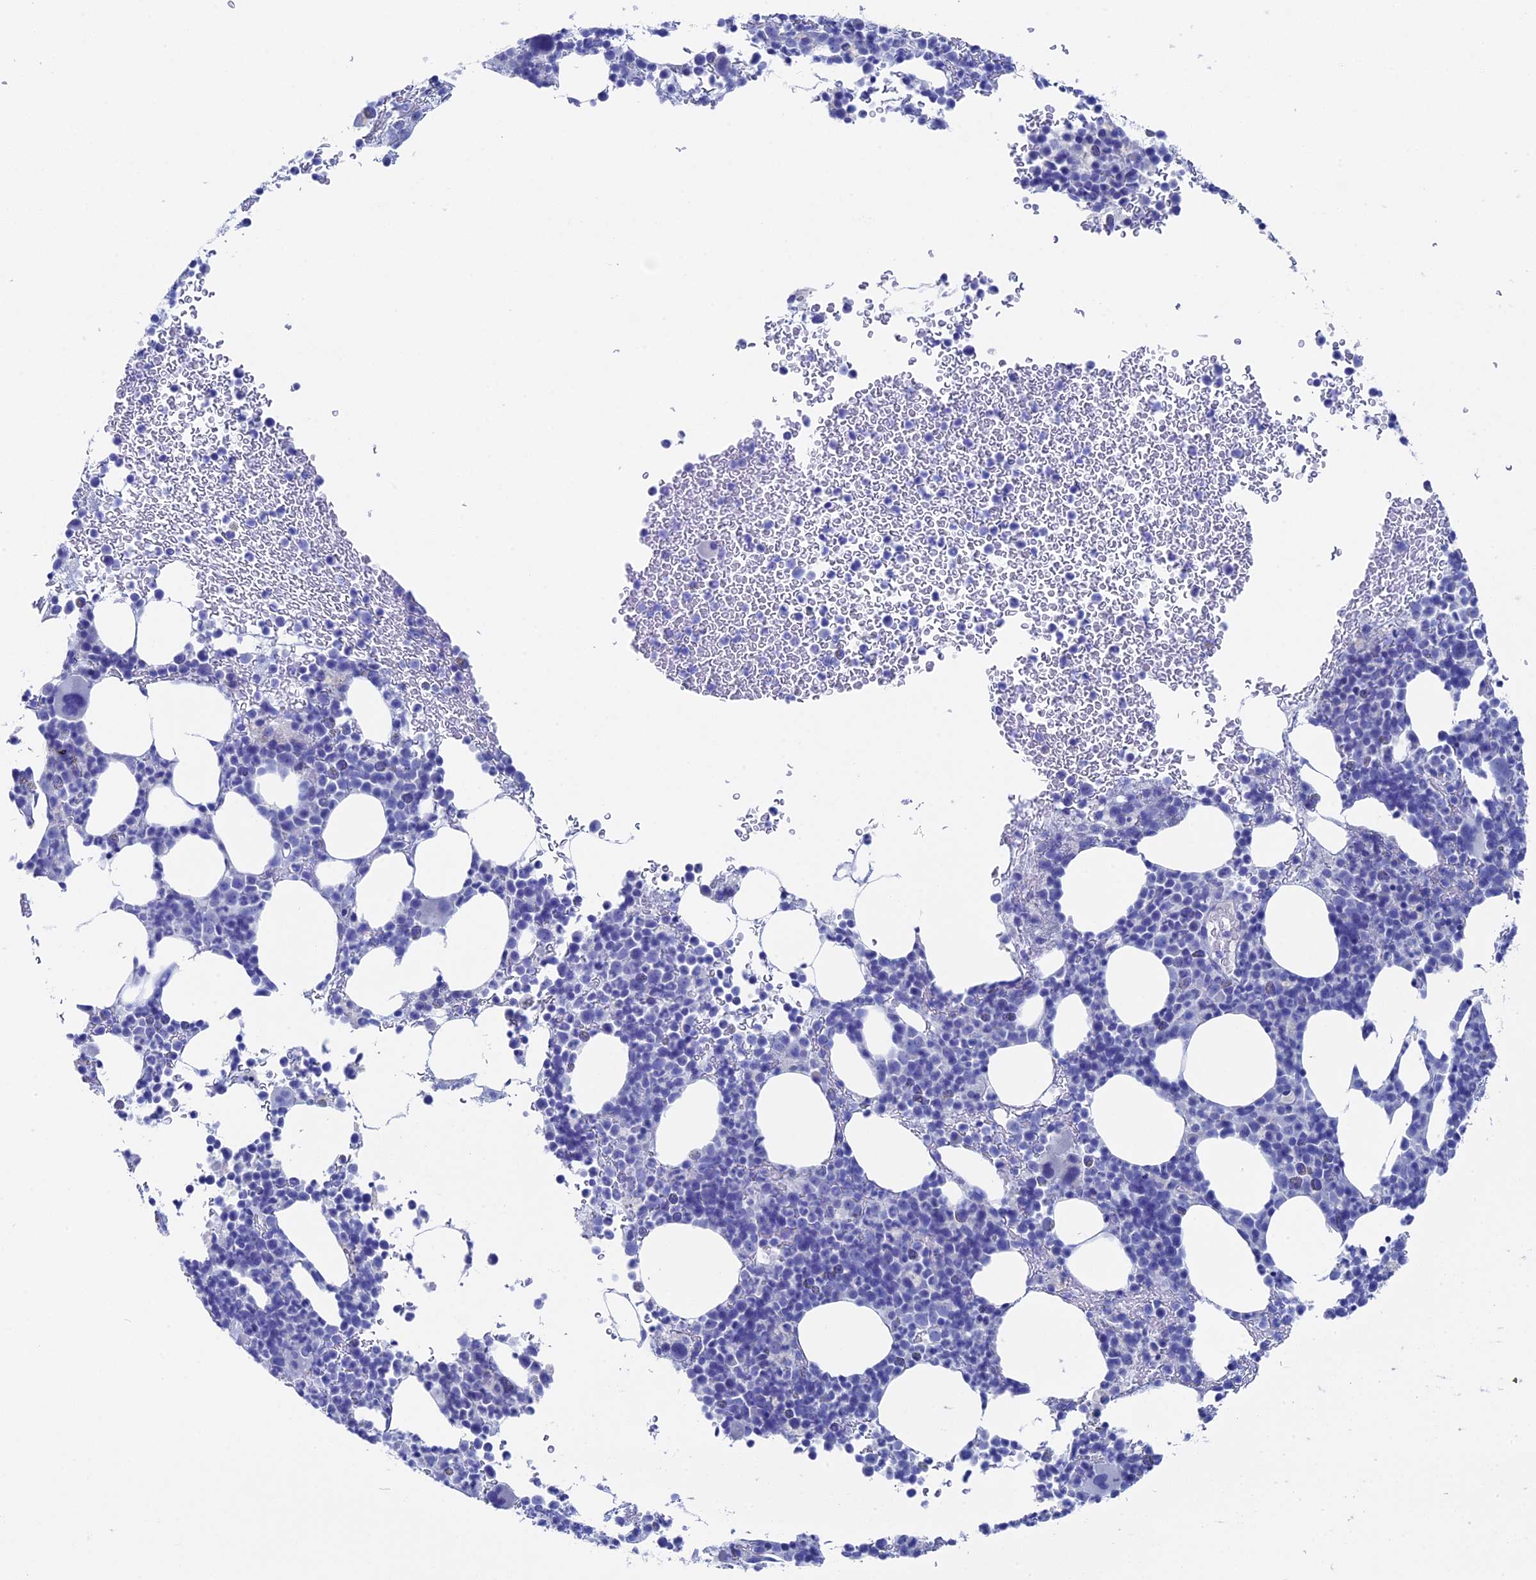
{"staining": {"intensity": "negative", "quantity": "none", "location": "none"}, "tissue": "bone marrow", "cell_type": "Hematopoietic cells", "image_type": "normal", "snomed": [{"axis": "morphology", "description": "Normal tissue, NOS"}, {"axis": "topography", "description": "Bone marrow"}], "caption": "Hematopoietic cells show no significant protein expression in unremarkable bone marrow. (Stains: DAB (3,3'-diaminobenzidine) immunohistochemistry with hematoxylin counter stain, Microscopy: brightfield microscopy at high magnification).", "gene": "UNC119", "patient": {"sex": "female", "age": 82}}